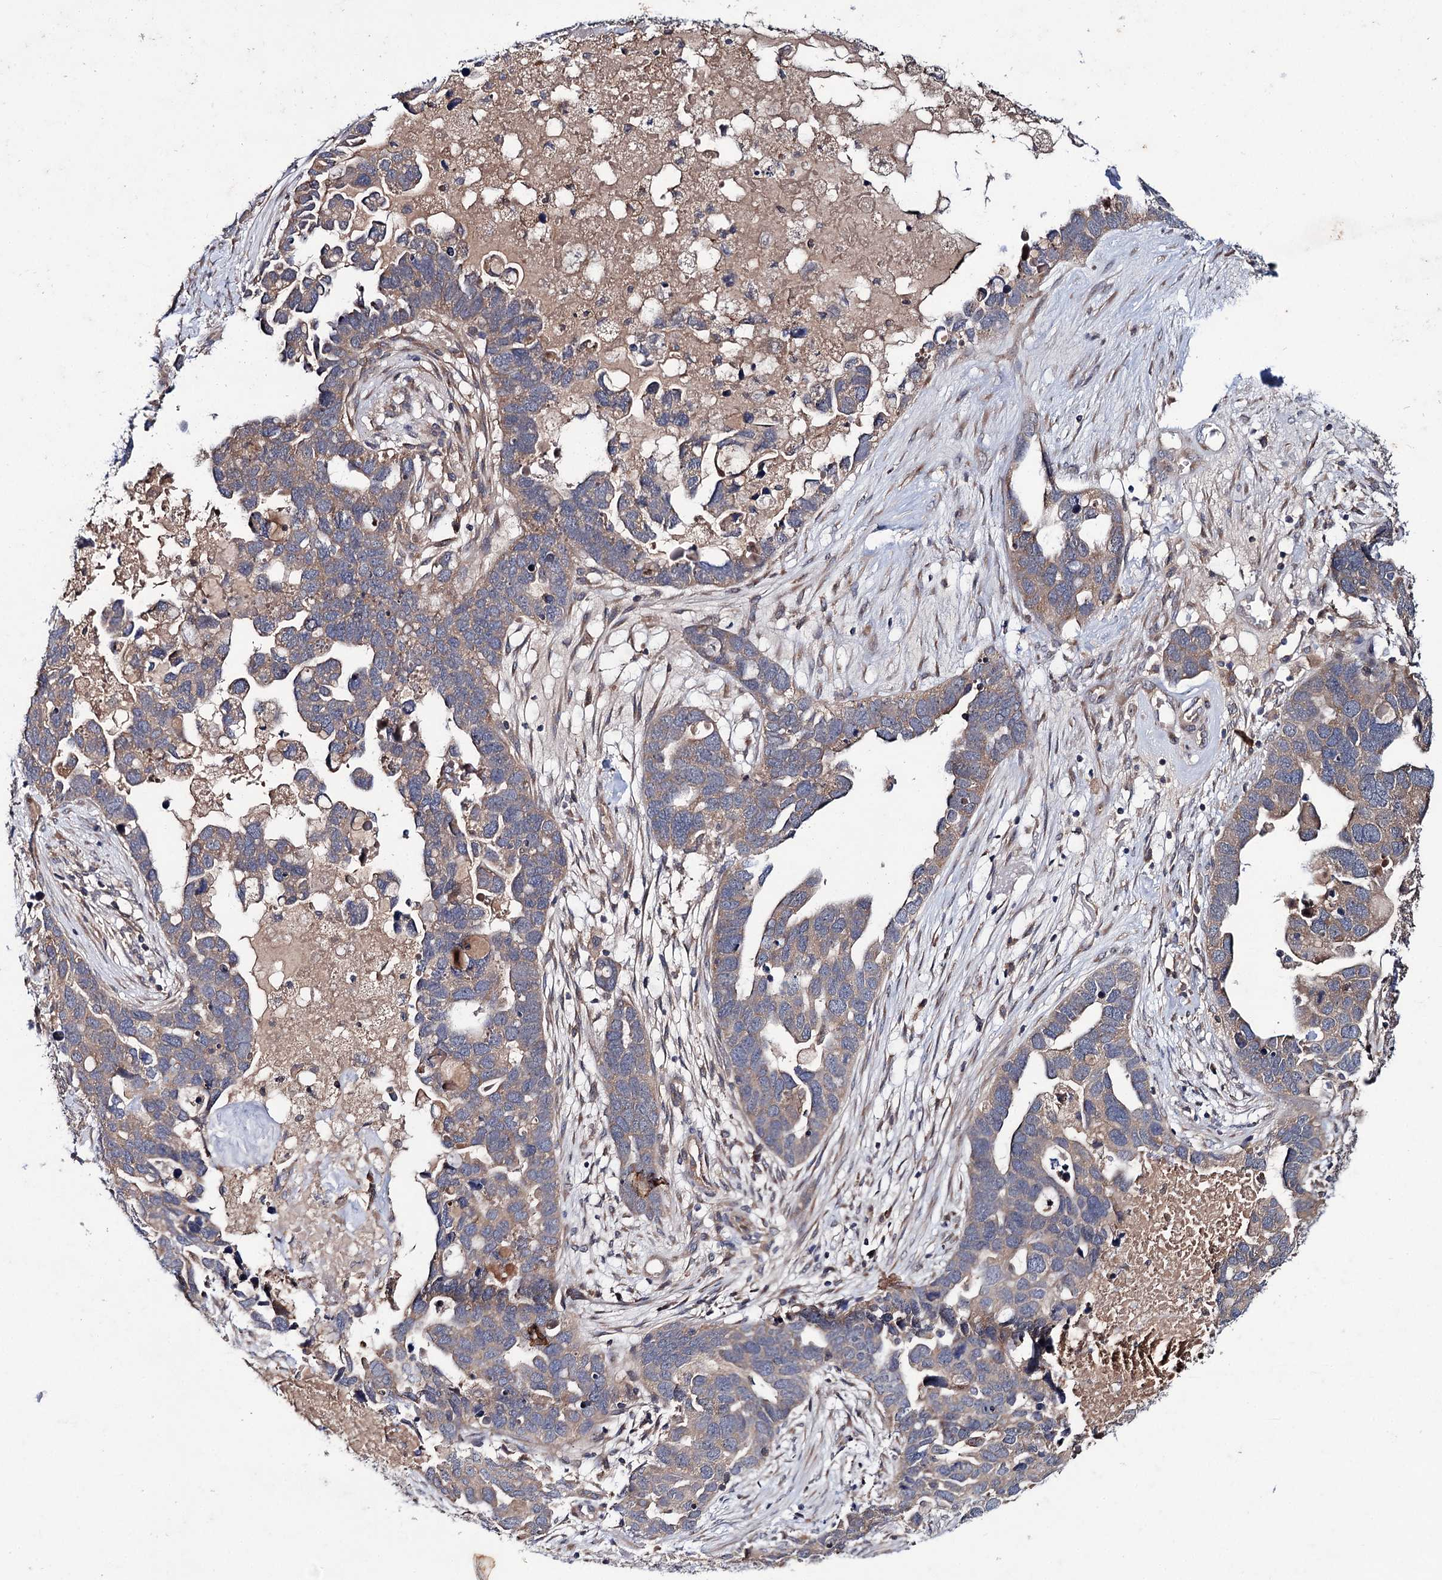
{"staining": {"intensity": "weak", "quantity": "<25%", "location": "cytoplasmic/membranous"}, "tissue": "ovarian cancer", "cell_type": "Tumor cells", "image_type": "cancer", "snomed": [{"axis": "morphology", "description": "Cystadenocarcinoma, serous, NOS"}, {"axis": "topography", "description": "Ovary"}], "caption": "This is an immunohistochemistry histopathology image of serous cystadenocarcinoma (ovarian). There is no positivity in tumor cells.", "gene": "PTPN3", "patient": {"sex": "female", "age": 54}}